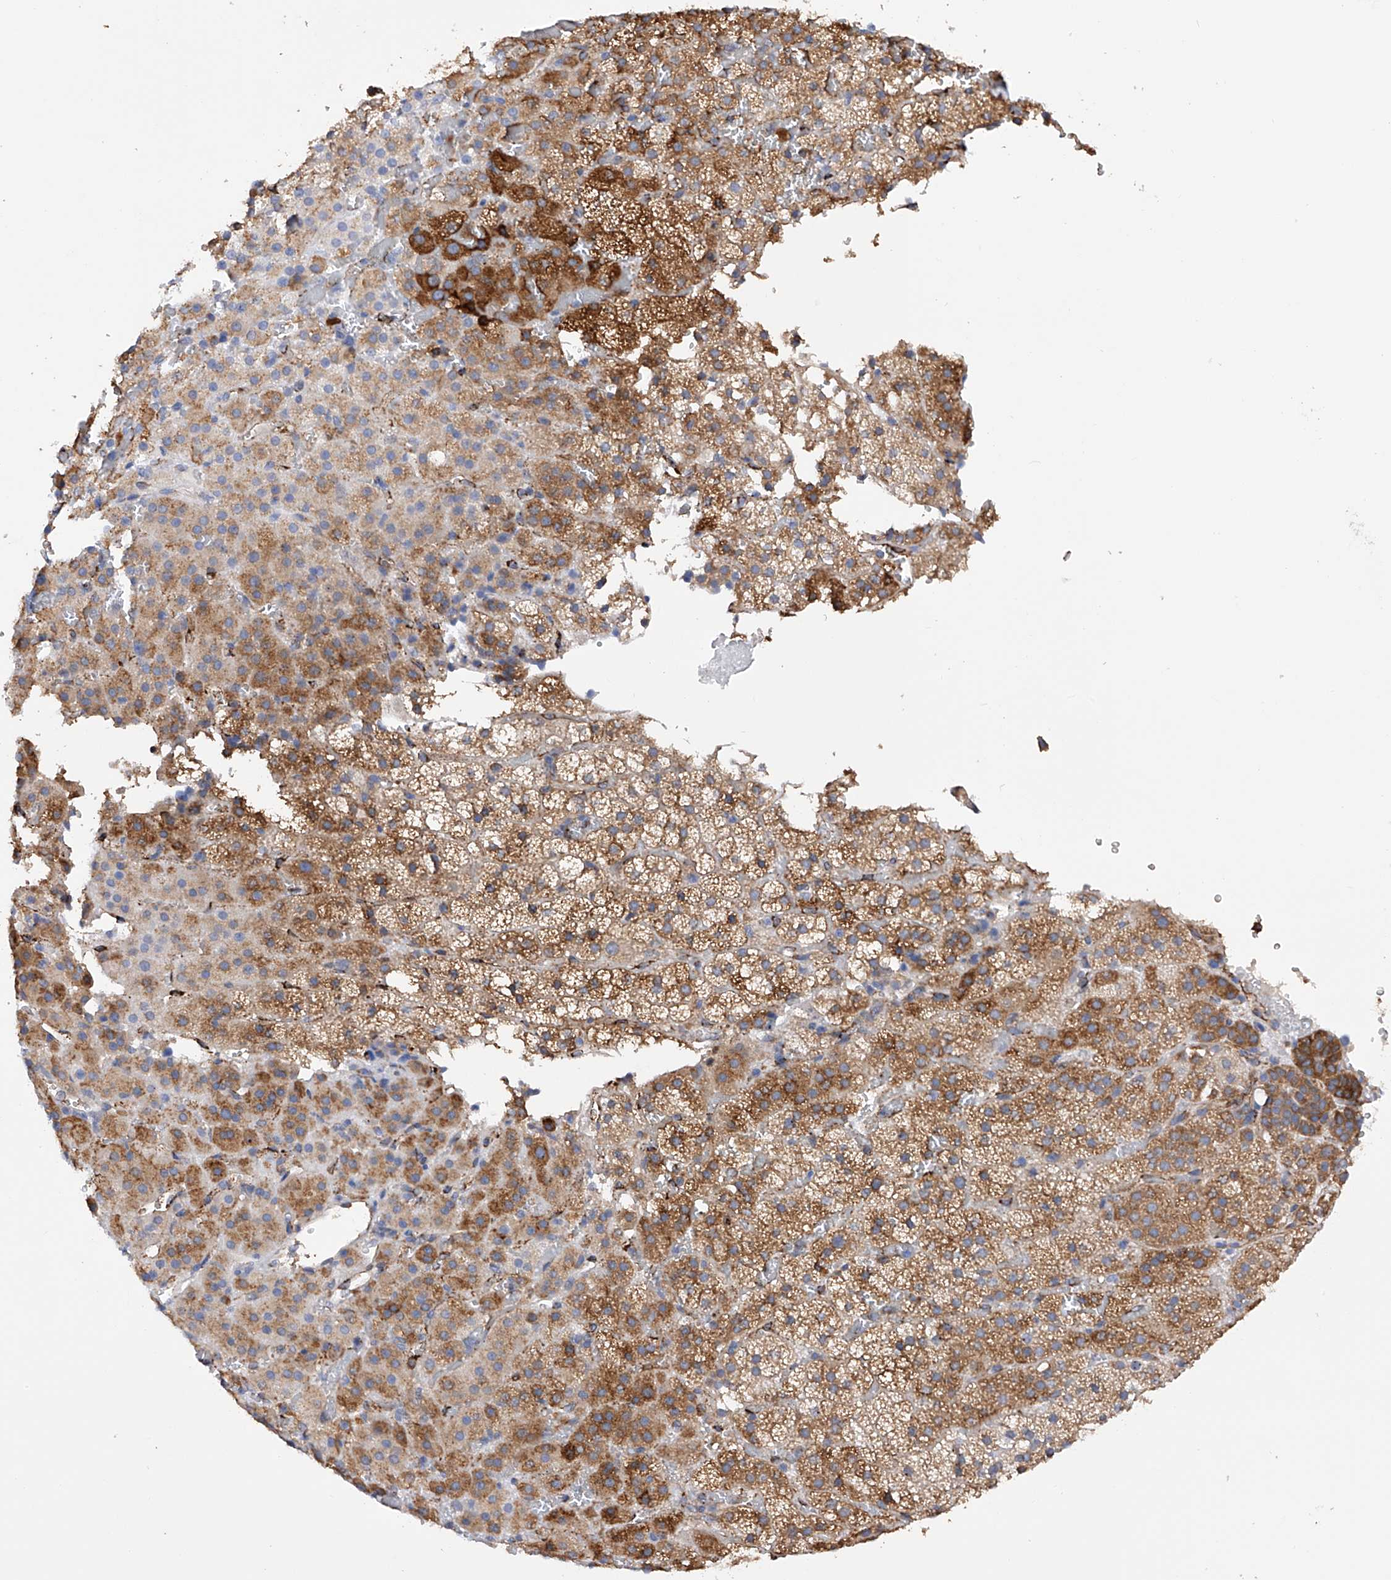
{"staining": {"intensity": "moderate", "quantity": ">75%", "location": "cytoplasmic/membranous"}, "tissue": "adrenal gland", "cell_type": "Glandular cells", "image_type": "normal", "snomed": [{"axis": "morphology", "description": "Normal tissue, NOS"}, {"axis": "topography", "description": "Adrenal gland"}], "caption": "Immunohistochemistry (IHC) histopathology image of unremarkable adrenal gland stained for a protein (brown), which demonstrates medium levels of moderate cytoplasmic/membranous staining in approximately >75% of glandular cells.", "gene": "PDIA5", "patient": {"sex": "female", "age": 59}}